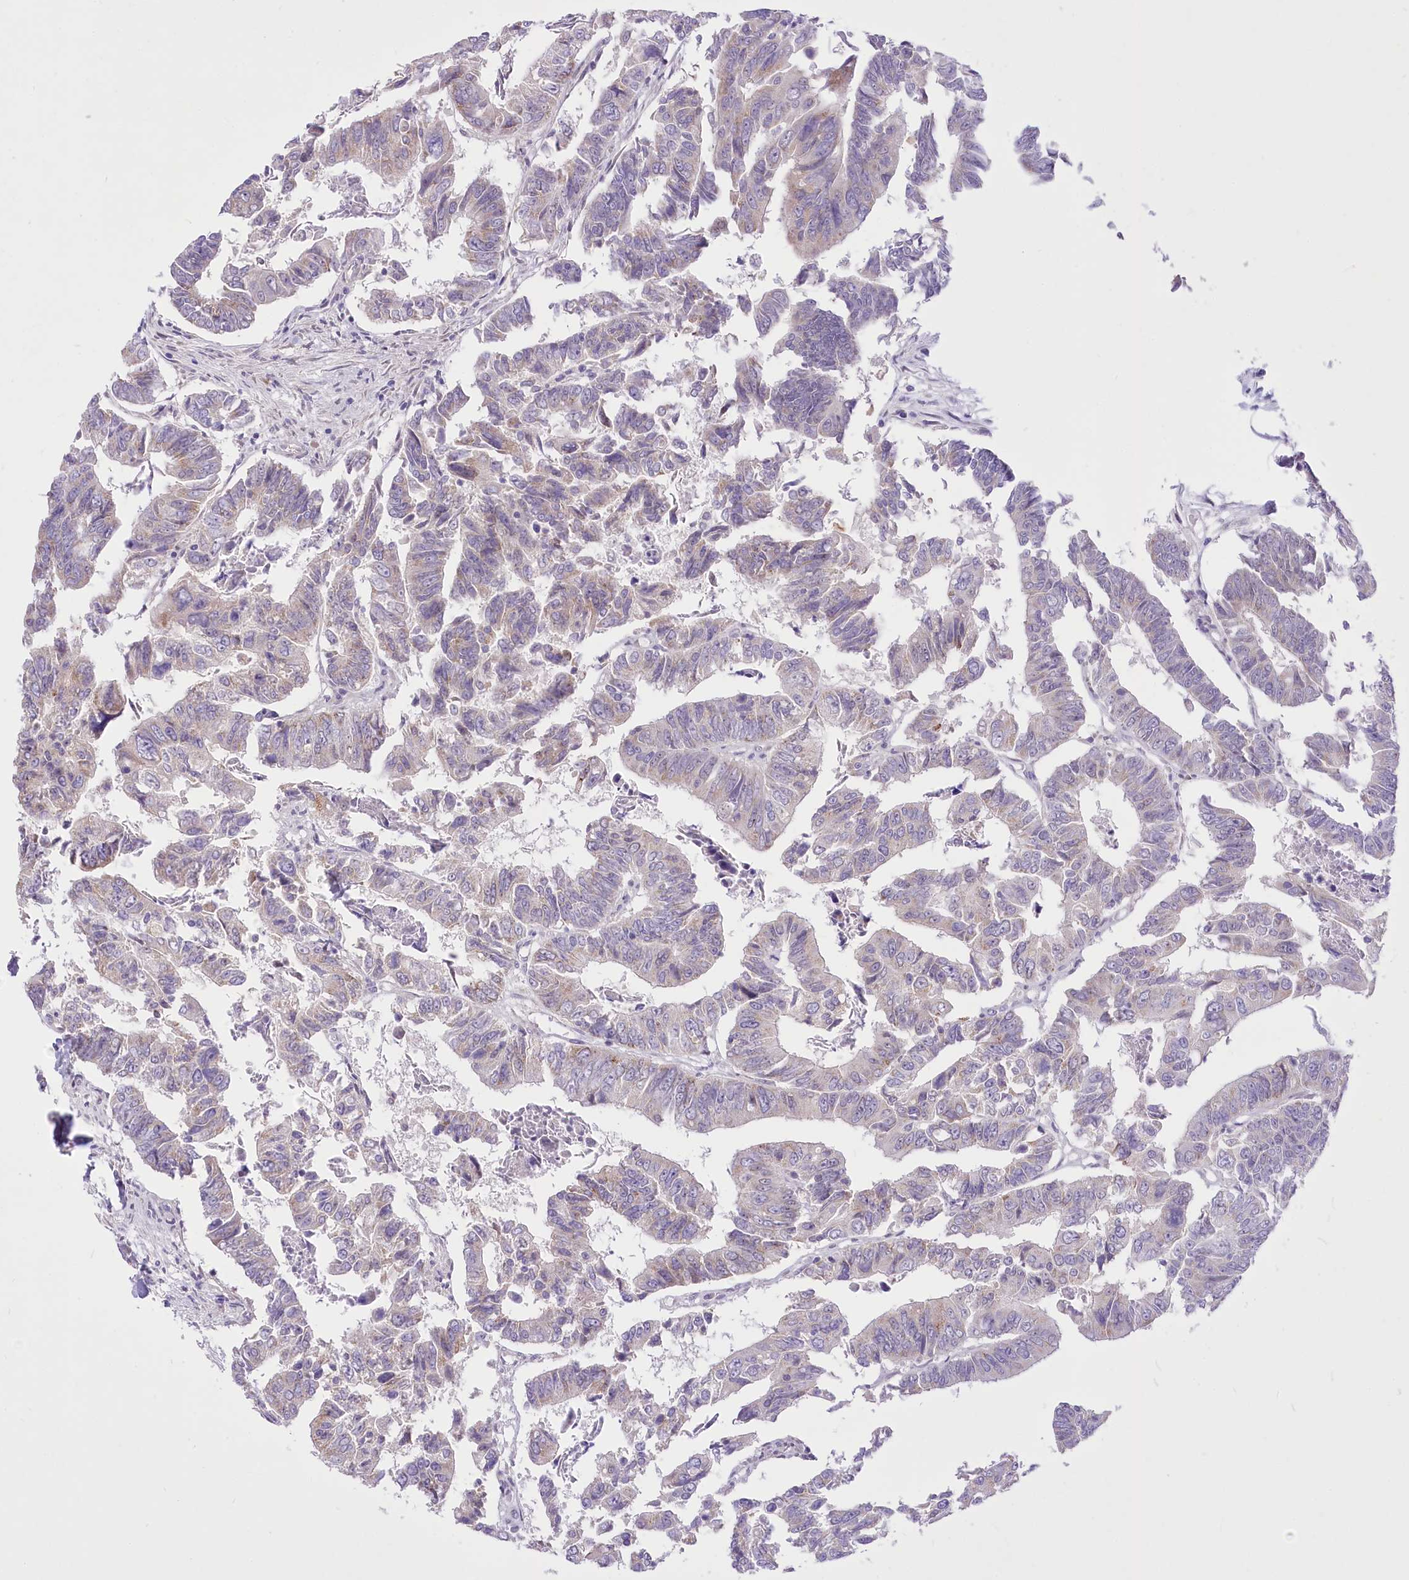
{"staining": {"intensity": "negative", "quantity": "none", "location": "none"}, "tissue": "colorectal cancer", "cell_type": "Tumor cells", "image_type": "cancer", "snomed": [{"axis": "morphology", "description": "Adenocarcinoma, NOS"}, {"axis": "topography", "description": "Rectum"}], "caption": "There is no significant staining in tumor cells of colorectal cancer (adenocarcinoma).", "gene": "BEND7", "patient": {"sex": "female", "age": 65}}